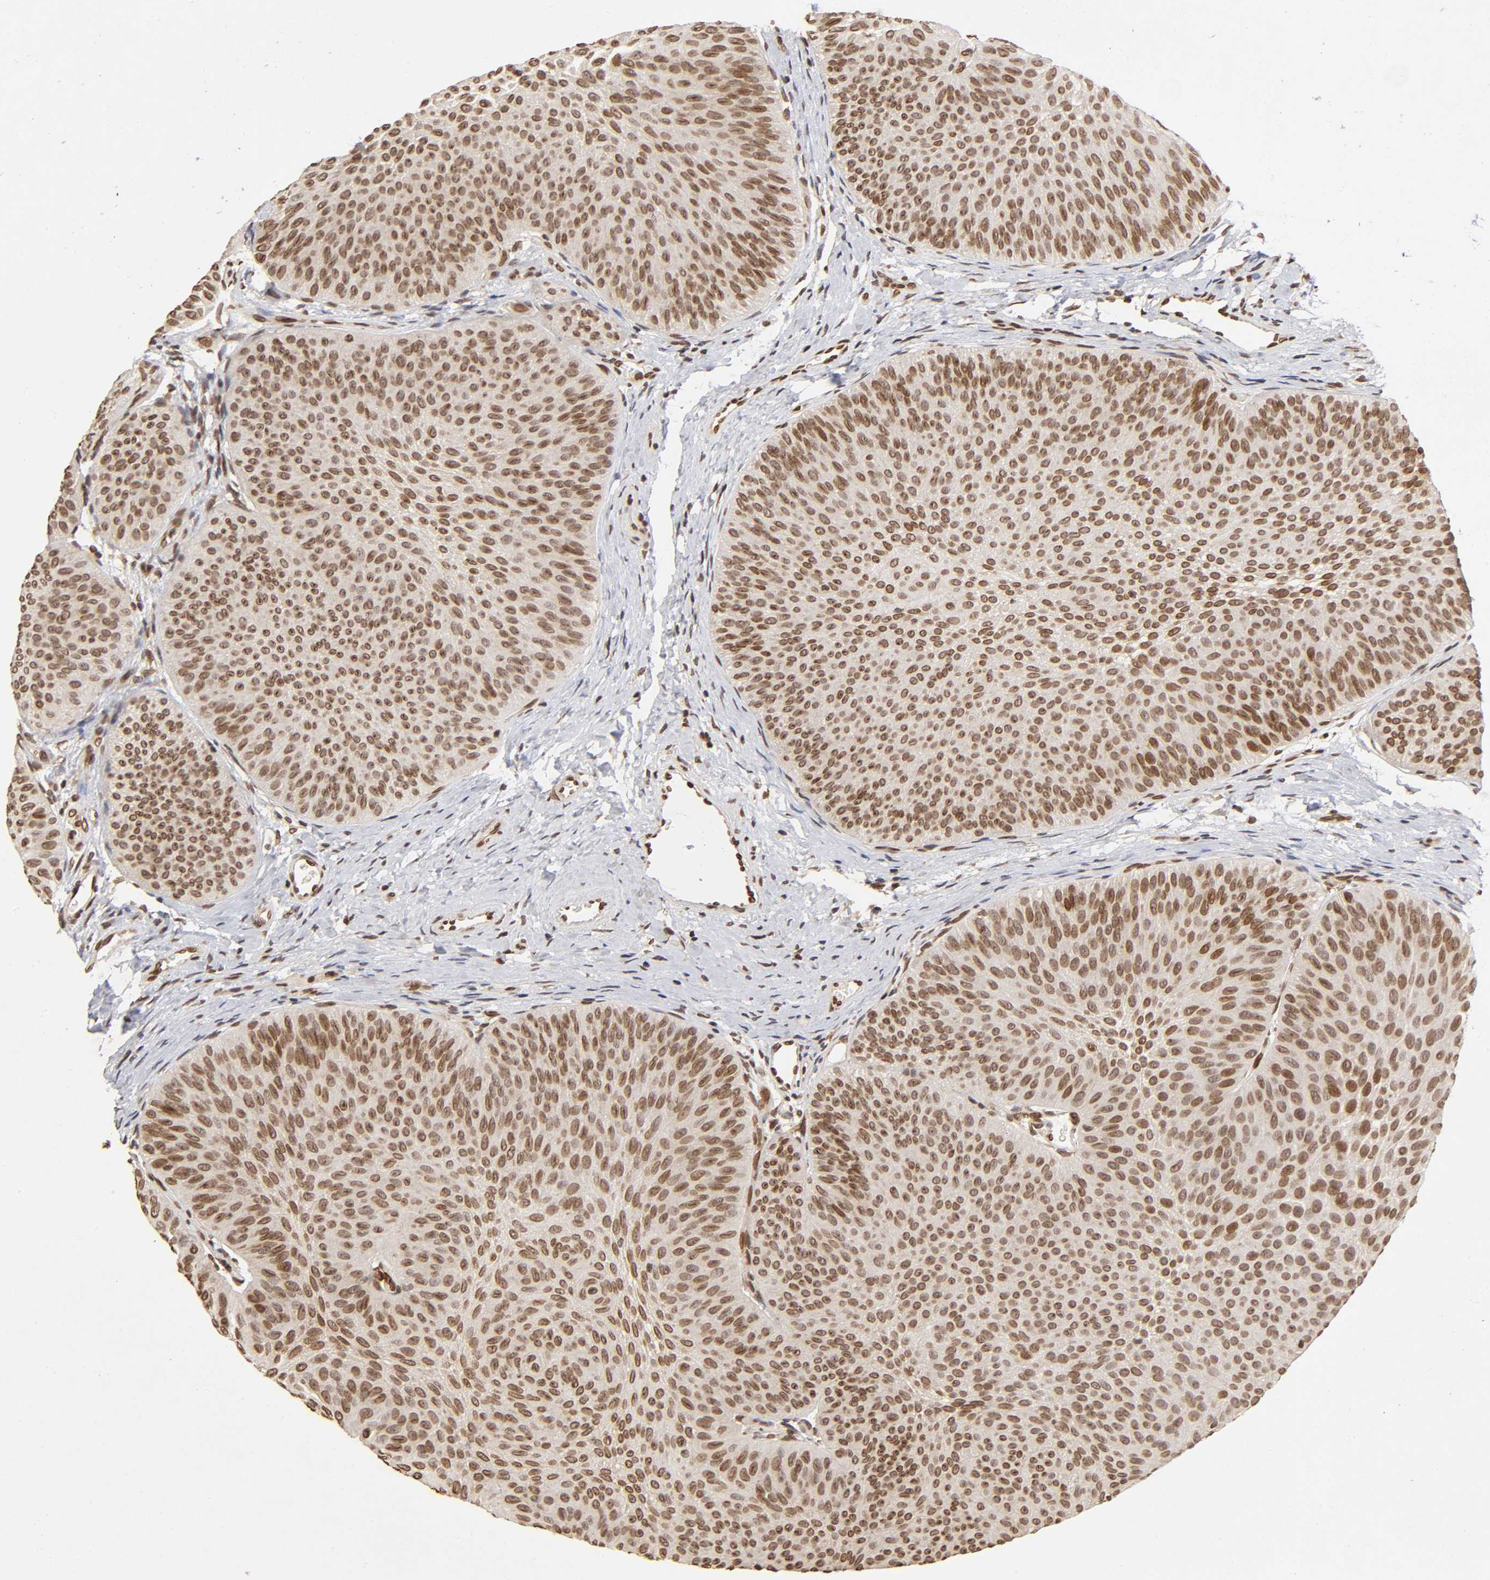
{"staining": {"intensity": "moderate", "quantity": ">75%", "location": "nuclear"}, "tissue": "urothelial cancer", "cell_type": "Tumor cells", "image_type": "cancer", "snomed": [{"axis": "morphology", "description": "Urothelial carcinoma, Low grade"}, {"axis": "topography", "description": "Urinary bladder"}], "caption": "DAB (3,3'-diaminobenzidine) immunohistochemical staining of urothelial cancer displays moderate nuclear protein expression in approximately >75% of tumor cells.", "gene": "MLLT6", "patient": {"sex": "female", "age": 60}}